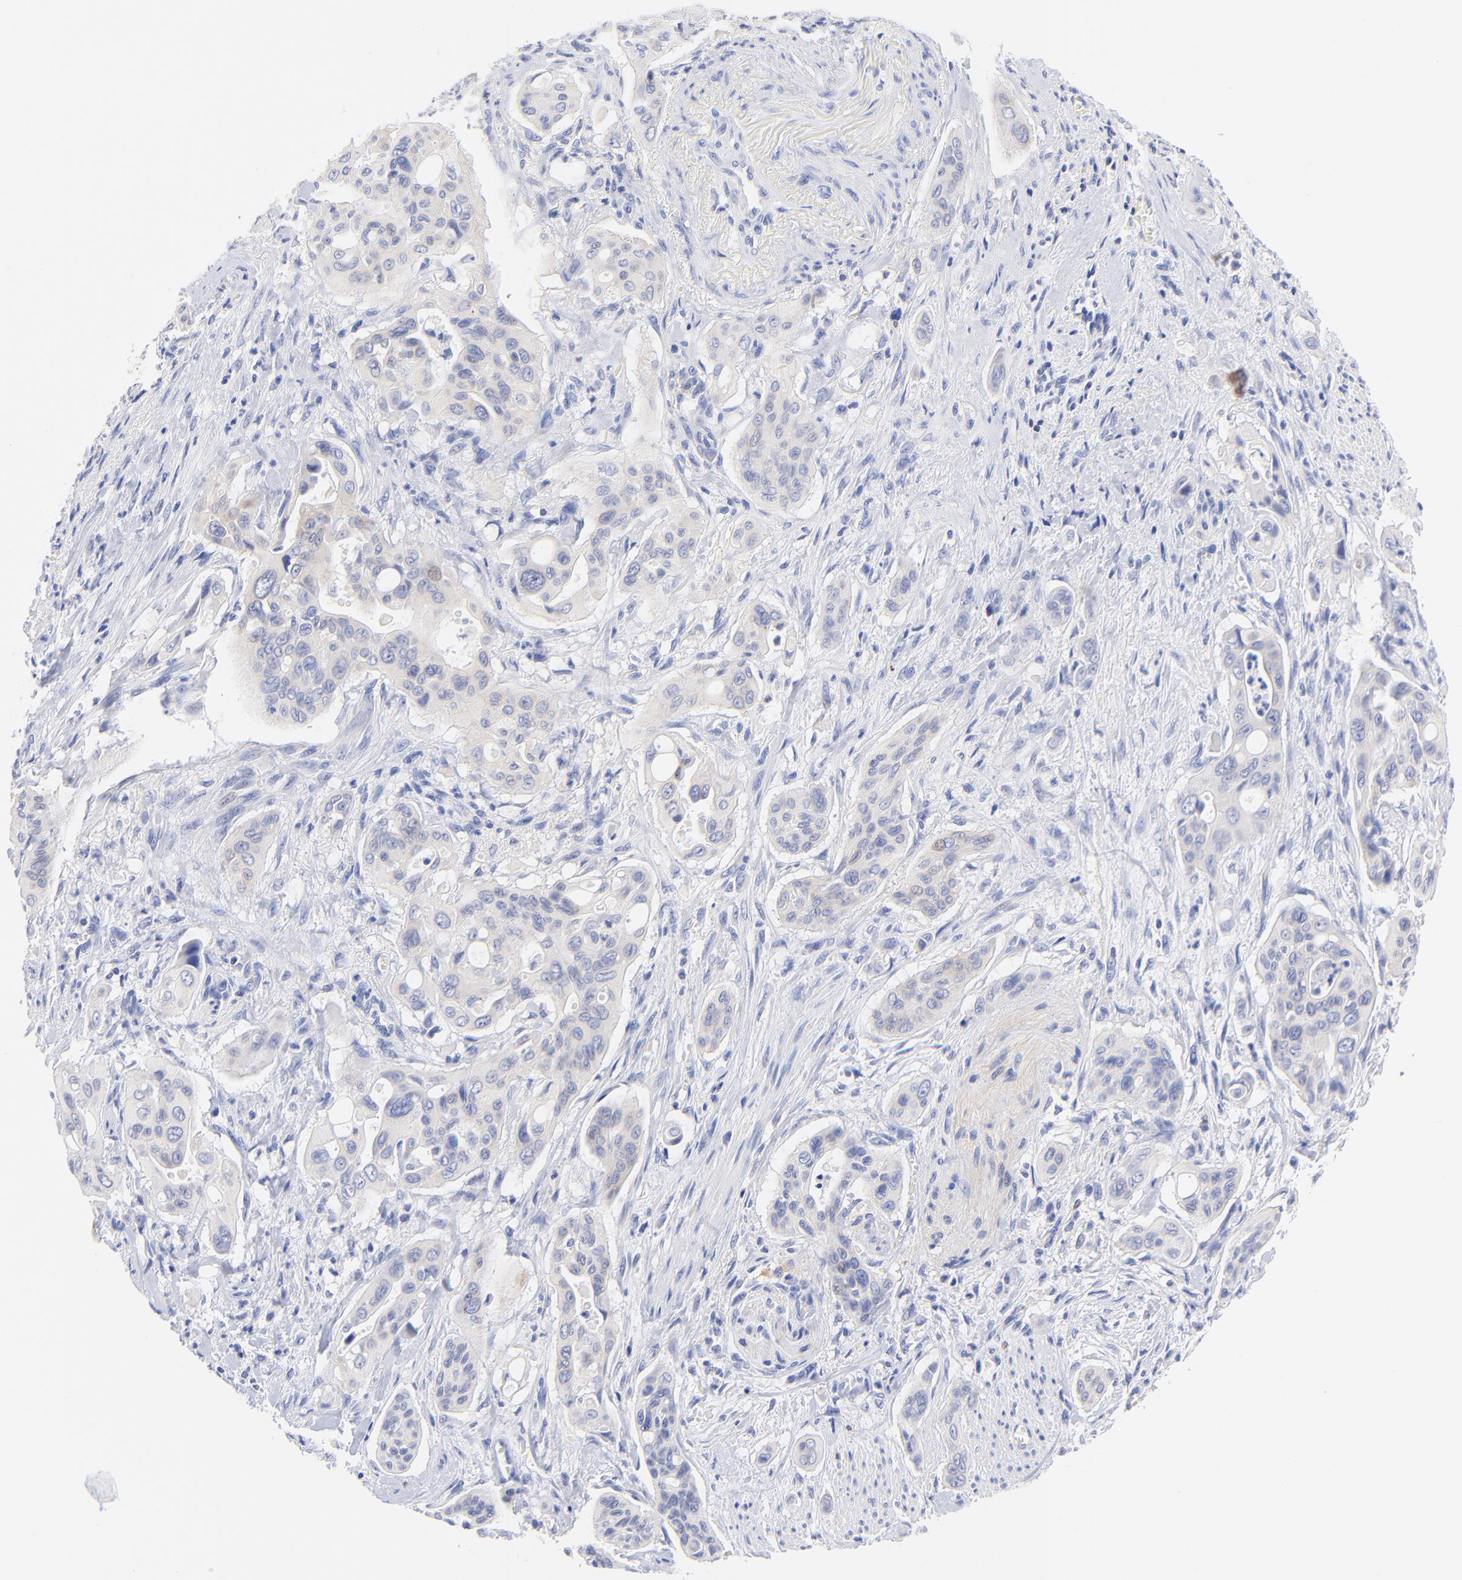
{"staining": {"intensity": "negative", "quantity": "none", "location": "none"}, "tissue": "pancreatic cancer", "cell_type": "Tumor cells", "image_type": "cancer", "snomed": [{"axis": "morphology", "description": "Adenocarcinoma, NOS"}, {"axis": "topography", "description": "Pancreas"}], "caption": "This is an IHC histopathology image of pancreatic adenocarcinoma. There is no staining in tumor cells.", "gene": "EBP", "patient": {"sex": "male", "age": 77}}